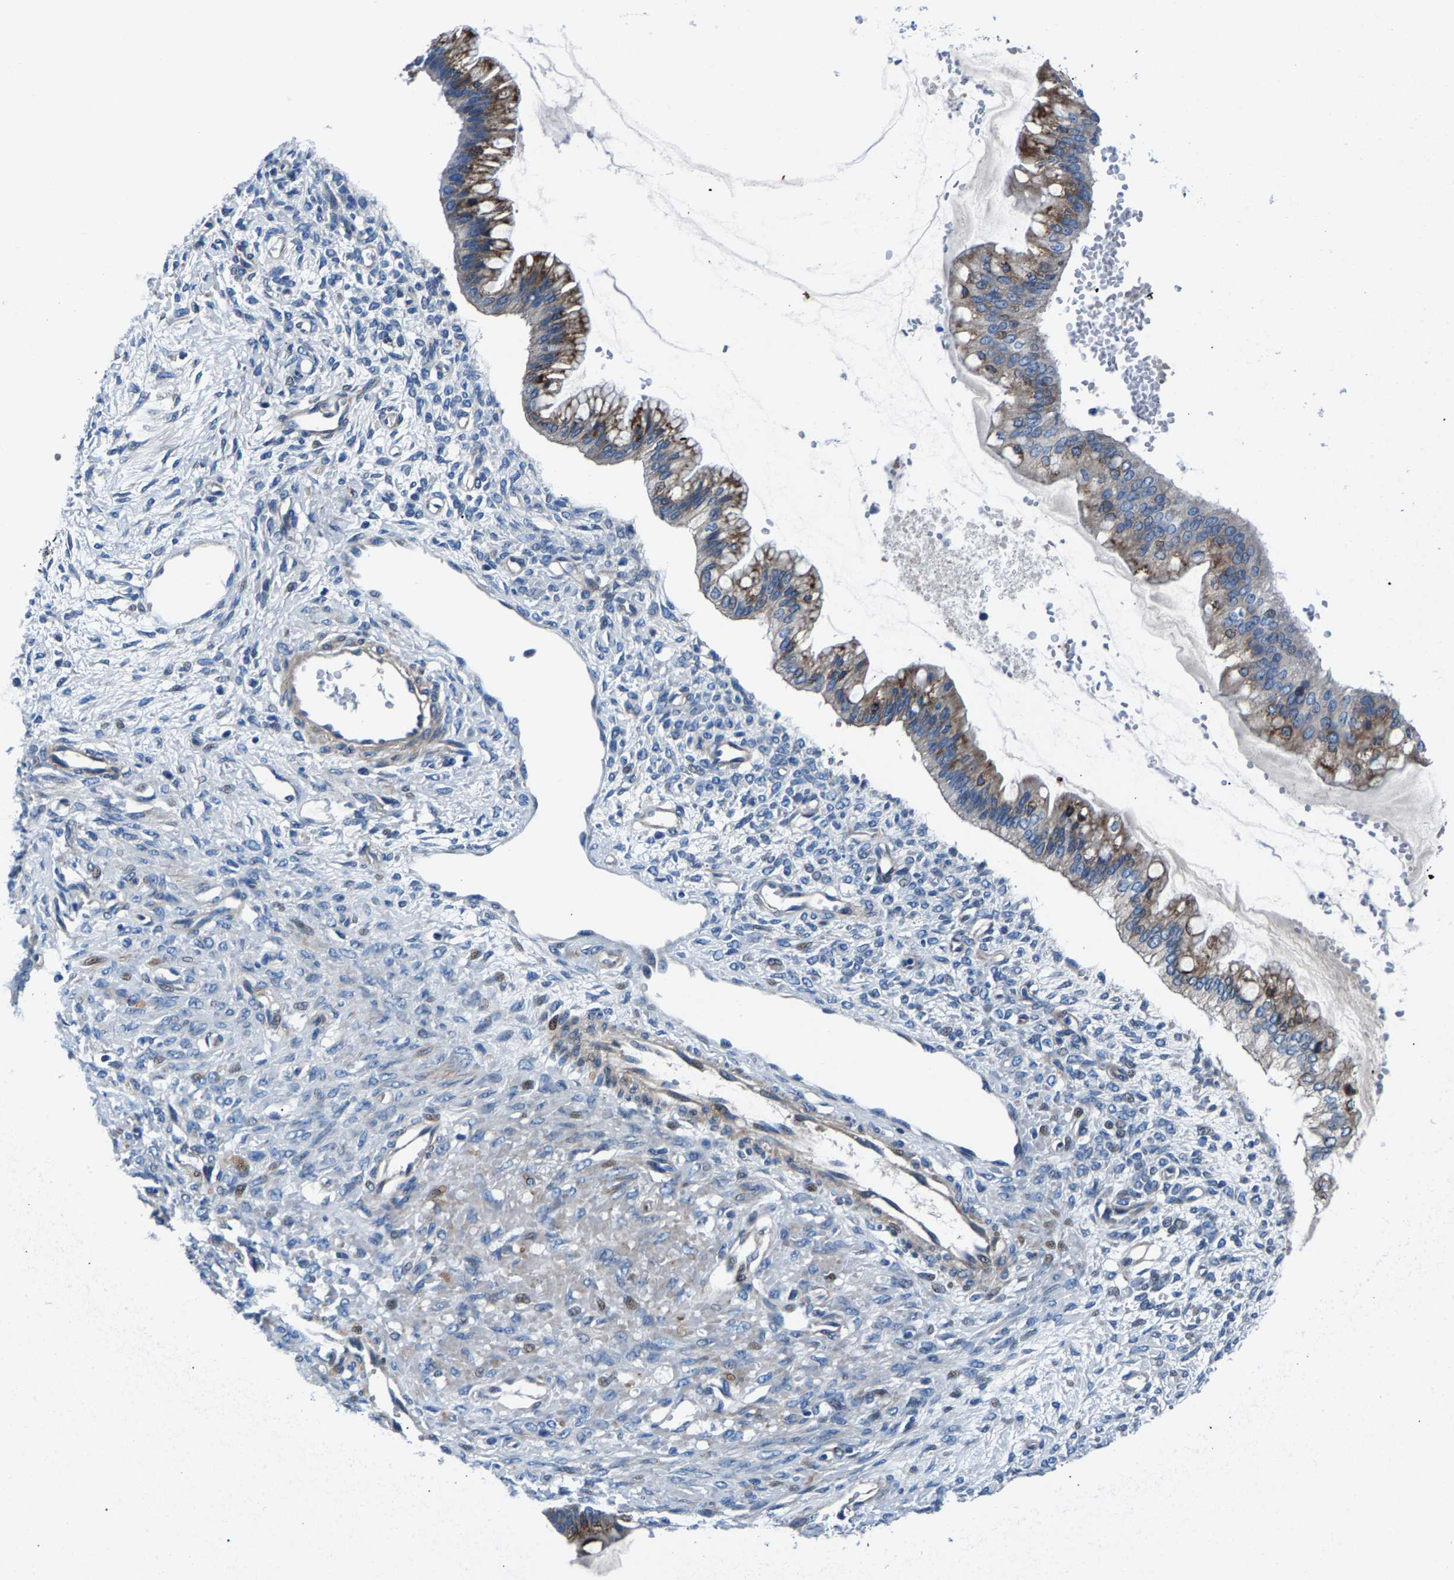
{"staining": {"intensity": "moderate", "quantity": "25%-75%", "location": "cytoplasmic/membranous"}, "tissue": "ovarian cancer", "cell_type": "Tumor cells", "image_type": "cancer", "snomed": [{"axis": "morphology", "description": "Cystadenocarcinoma, mucinous, NOS"}, {"axis": "topography", "description": "Ovary"}], "caption": "An IHC photomicrograph of neoplastic tissue is shown. Protein staining in brown shows moderate cytoplasmic/membranous positivity in mucinous cystadenocarcinoma (ovarian) within tumor cells.", "gene": "CDRT4", "patient": {"sex": "female", "age": 73}}